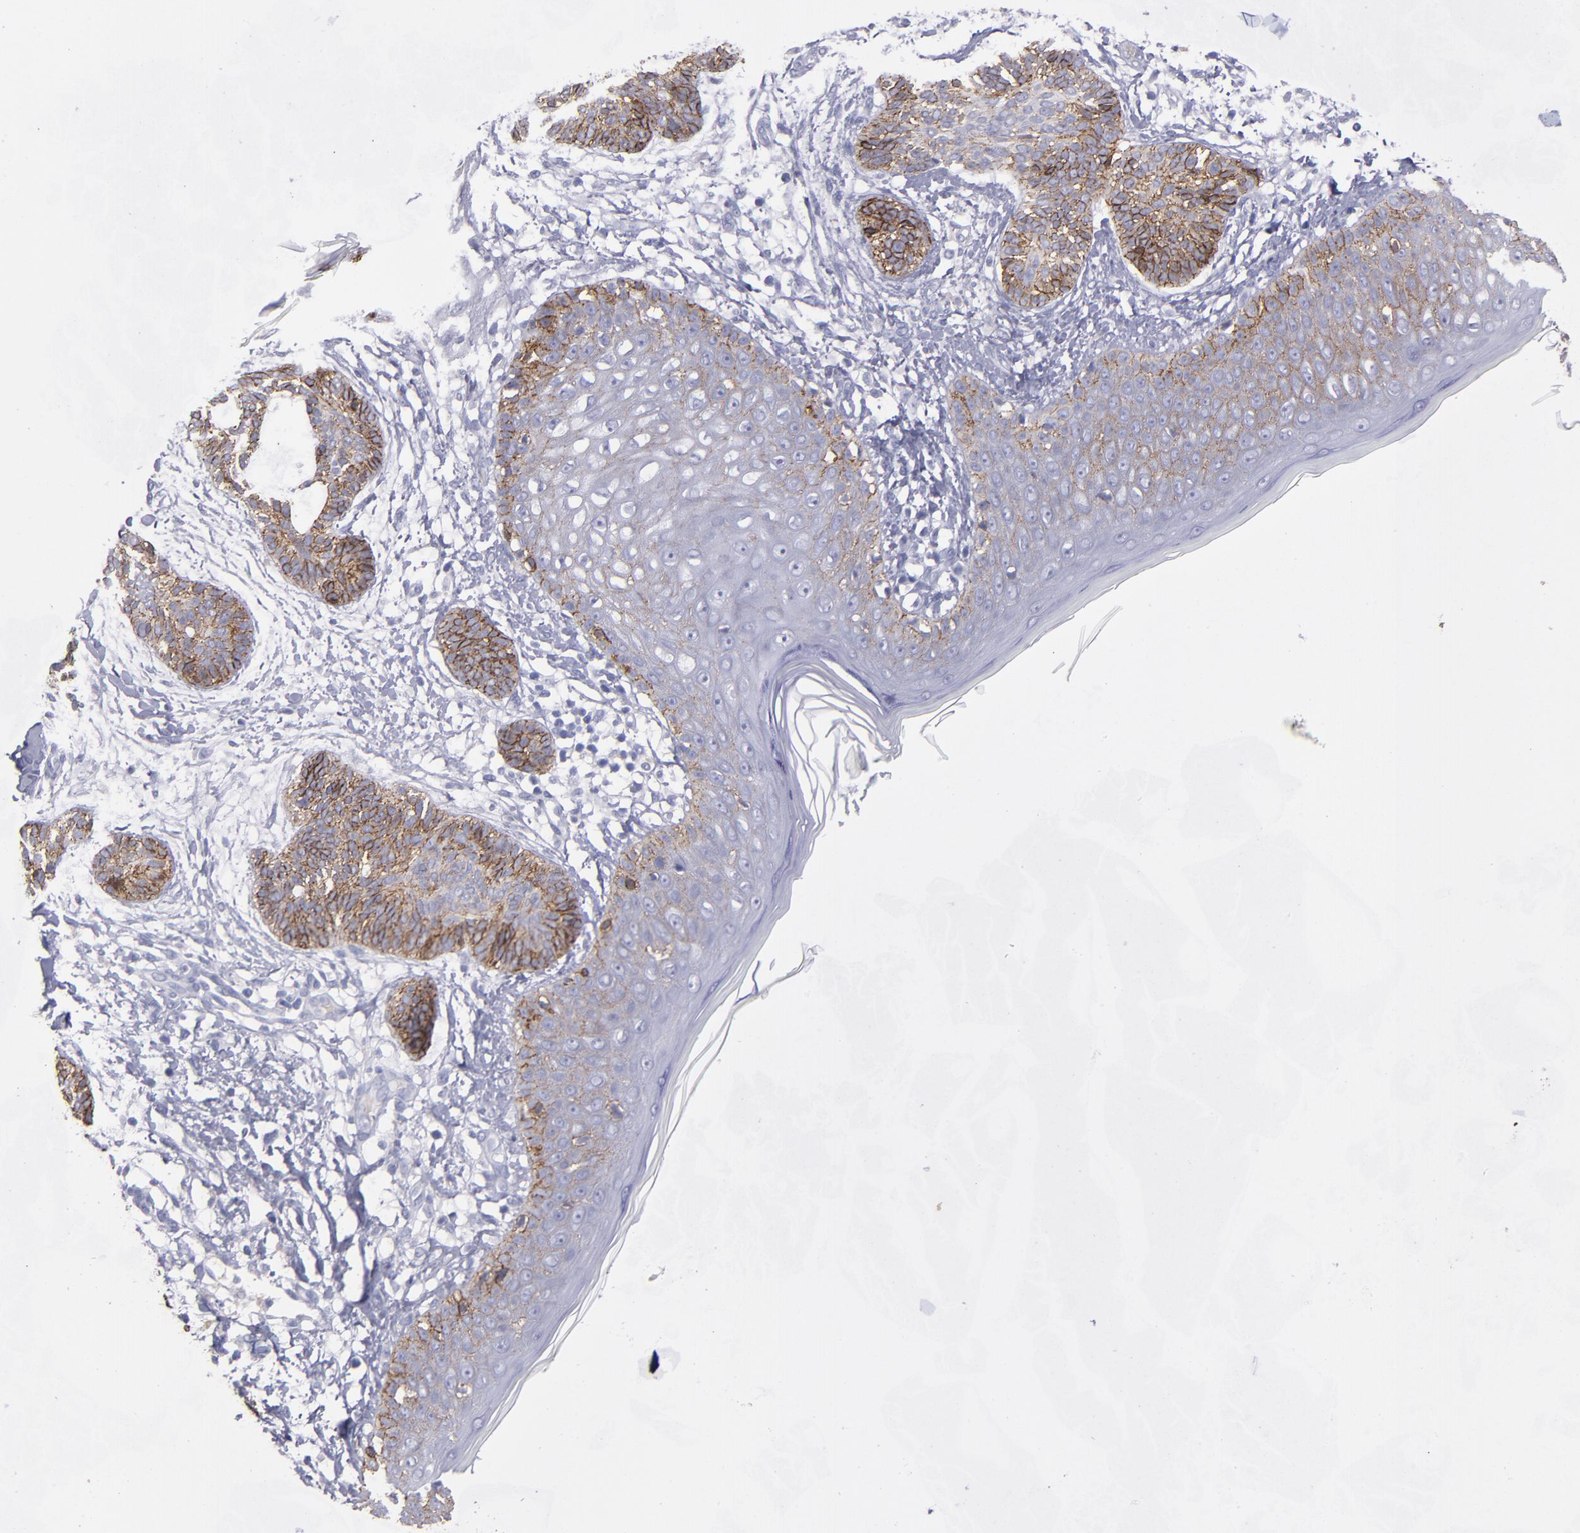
{"staining": {"intensity": "moderate", "quantity": ">75%", "location": "cytoplasmic/membranous"}, "tissue": "skin cancer", "cell_type": "Tumor cells", "image_type": "cancer", "snomed": [{"axis": "morphology", "description": "Normal tissue, NOS"}, {"axis": "morphology", "description": "Basal cell carcinoma"}, {"axis": "topography", "description": "Skin"}], "caption": "Protein expression analysis of human skin basal cell carcinoma reveals moderate cytoplasmic/membranous positivity in about >75% of tumor cells. Nuclei are stained in blue.", "gene": "CDH3", "patient": {"sex": "male", "age": 63}}